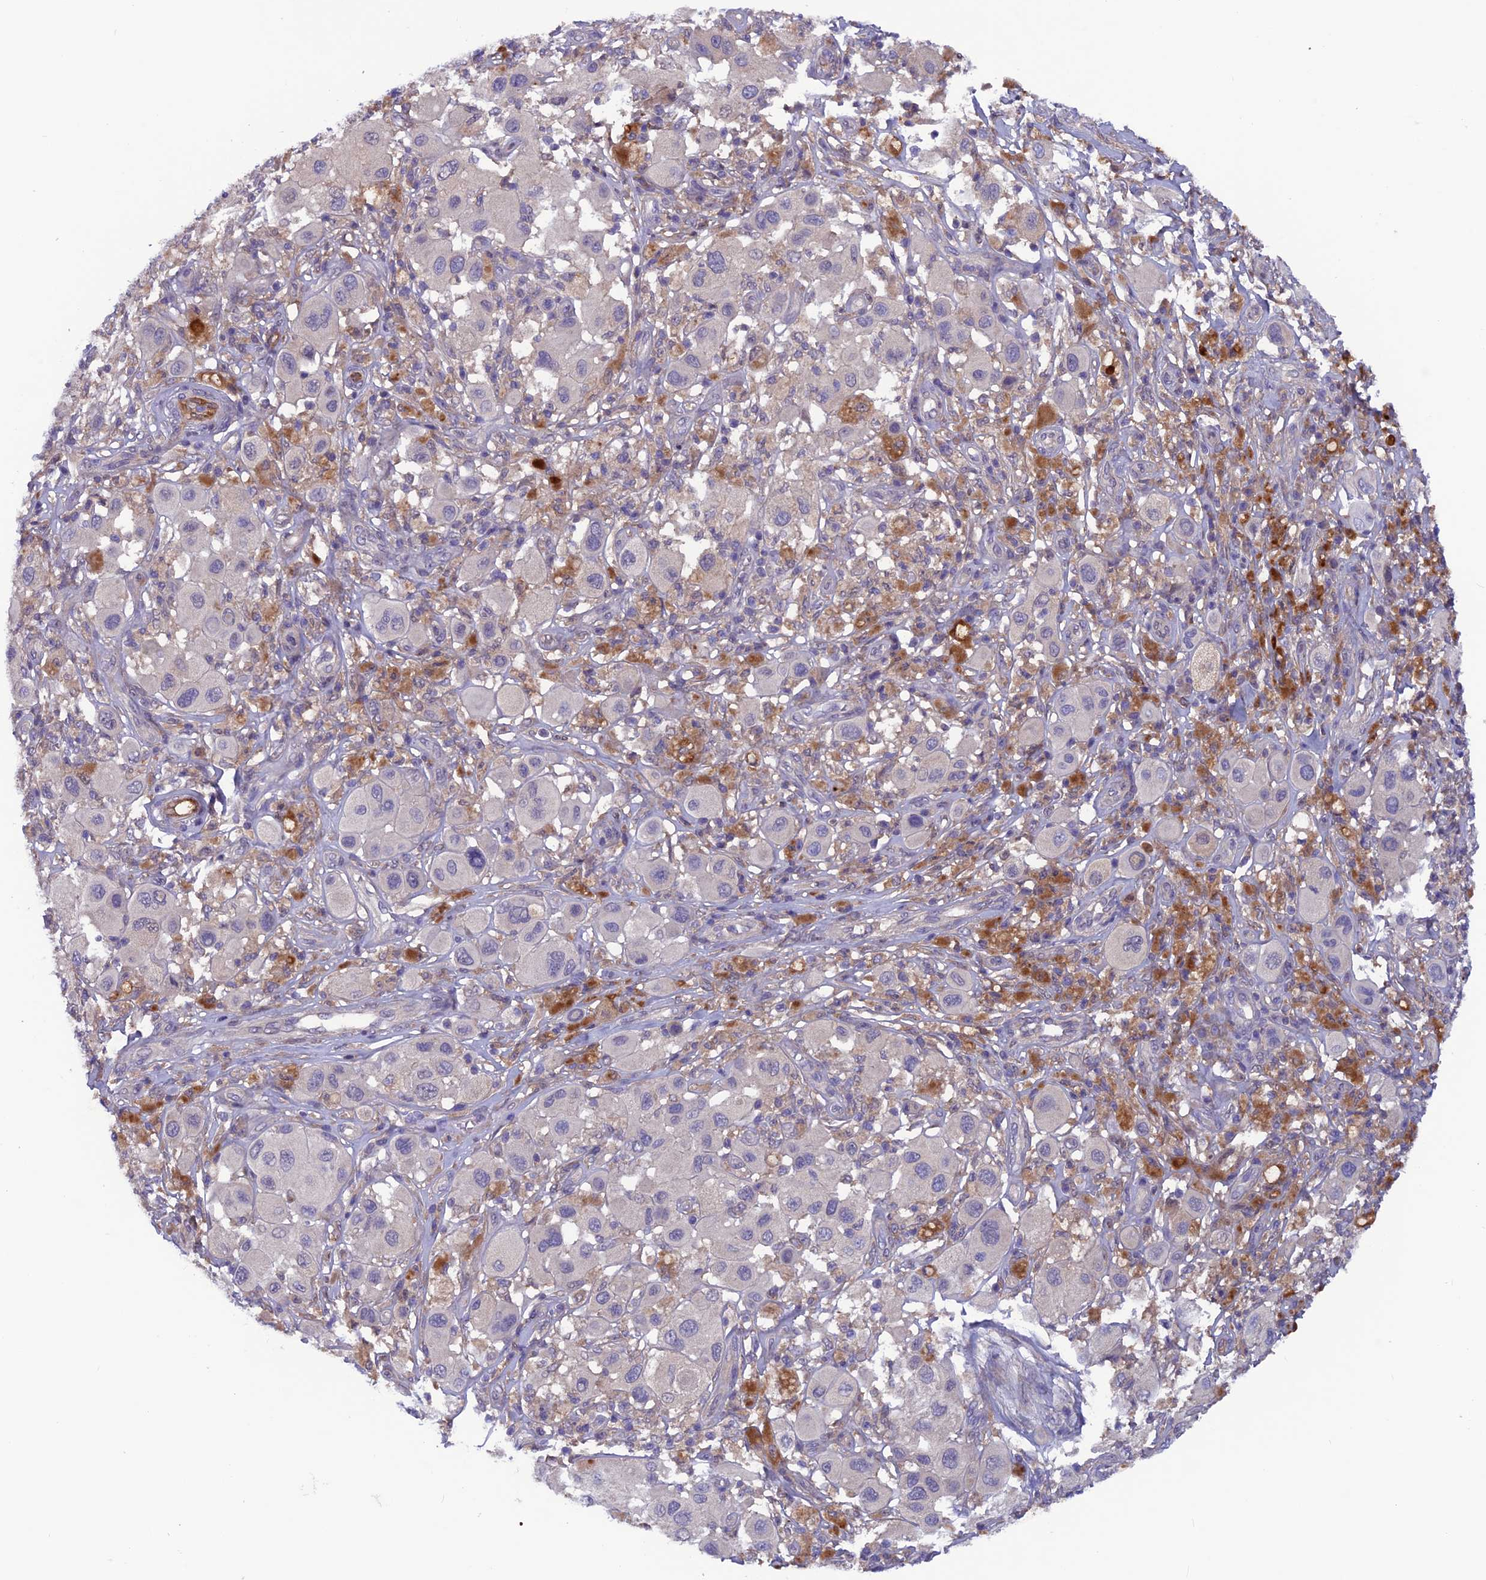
{"staining": {"intensity": "negative", "quantity": "none", "location": "none"}, "tissue": "melanoma", "cell_type": "Tumor cells", "image_type": "cancer", "snomed": [{"axis": "morphology", "description": "Malignant melanoma, Metastatic site"}, {"axis": "topography", "description": "Skin"}], "caption": "High magnification brightfield microscopy of melanoma stained with DAB (3,3'-diaminobenzidine) (brown) and counterstained with hematoxylin (blue): tumor cells show no significant expression.", "gene": "MAST2", "patient": {"sex": "male", "age": 41}}